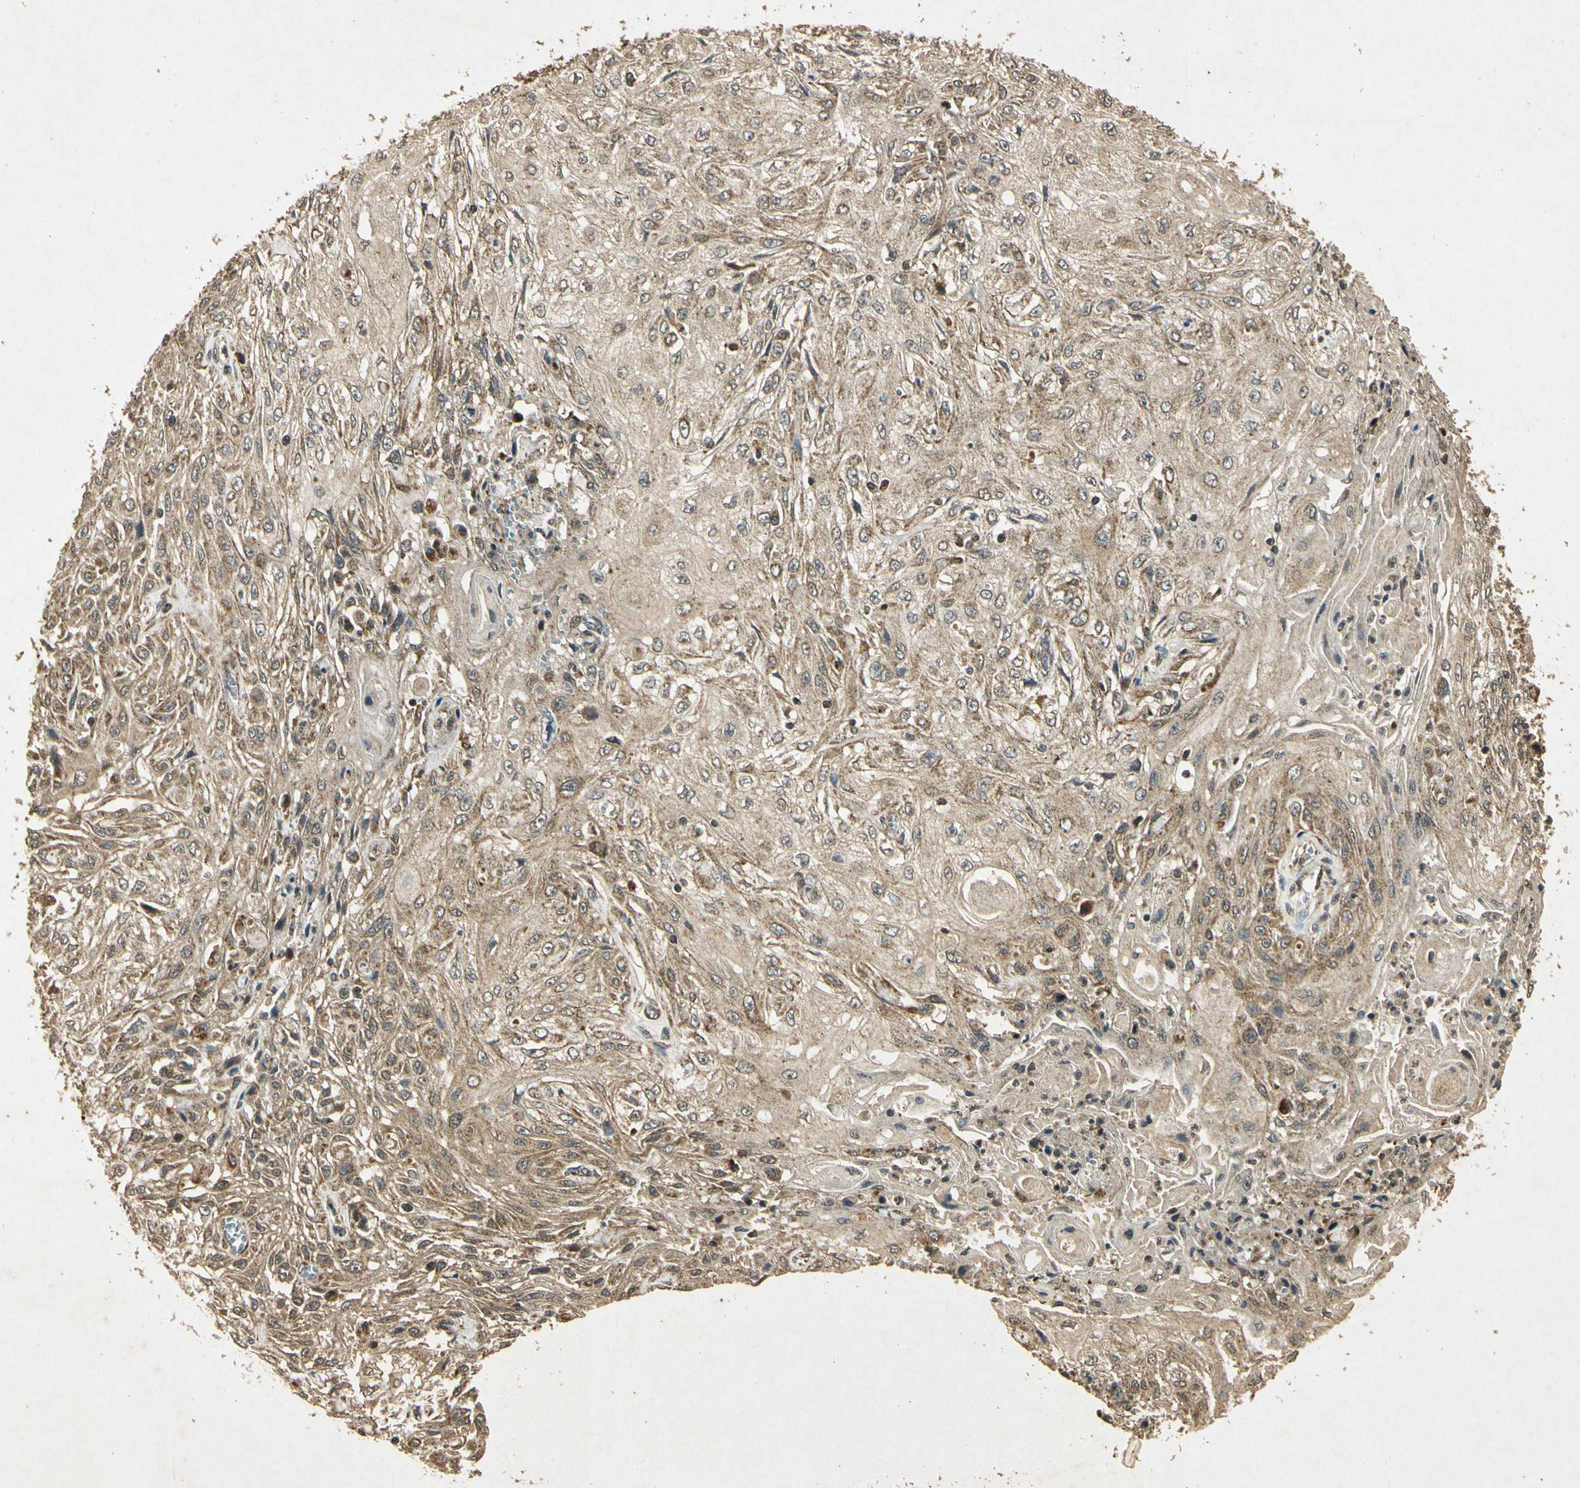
{"staining": {"intensity": "weak", "quantity": "25%-75%", "location": "cytoplasmic/membranous"}, "tissue": "skin cancer", "cell_type": "Tumor cells", "image_type": "cancer", "snomed": [{"axis": "morphology", "description": "Squamous cell carcinoma, NOS"}, {"axis": "morphology", "description": "Squamous cell carcinoma, metastatic, NOS"}, {"axis": "topography", "description": "Skin"}, {"axis": "topography", "description": "Lymph node"}], "caption": "Immunohistochemistry (IHC) (DAB) staining of skin squamous cell carcinoma exhibits weak cytoplasmic/membranous protein staining in approximately 25%-75% of tumor cells.", "gene": "PRDX3", "patient": {"sex": "male", "age": 75}}